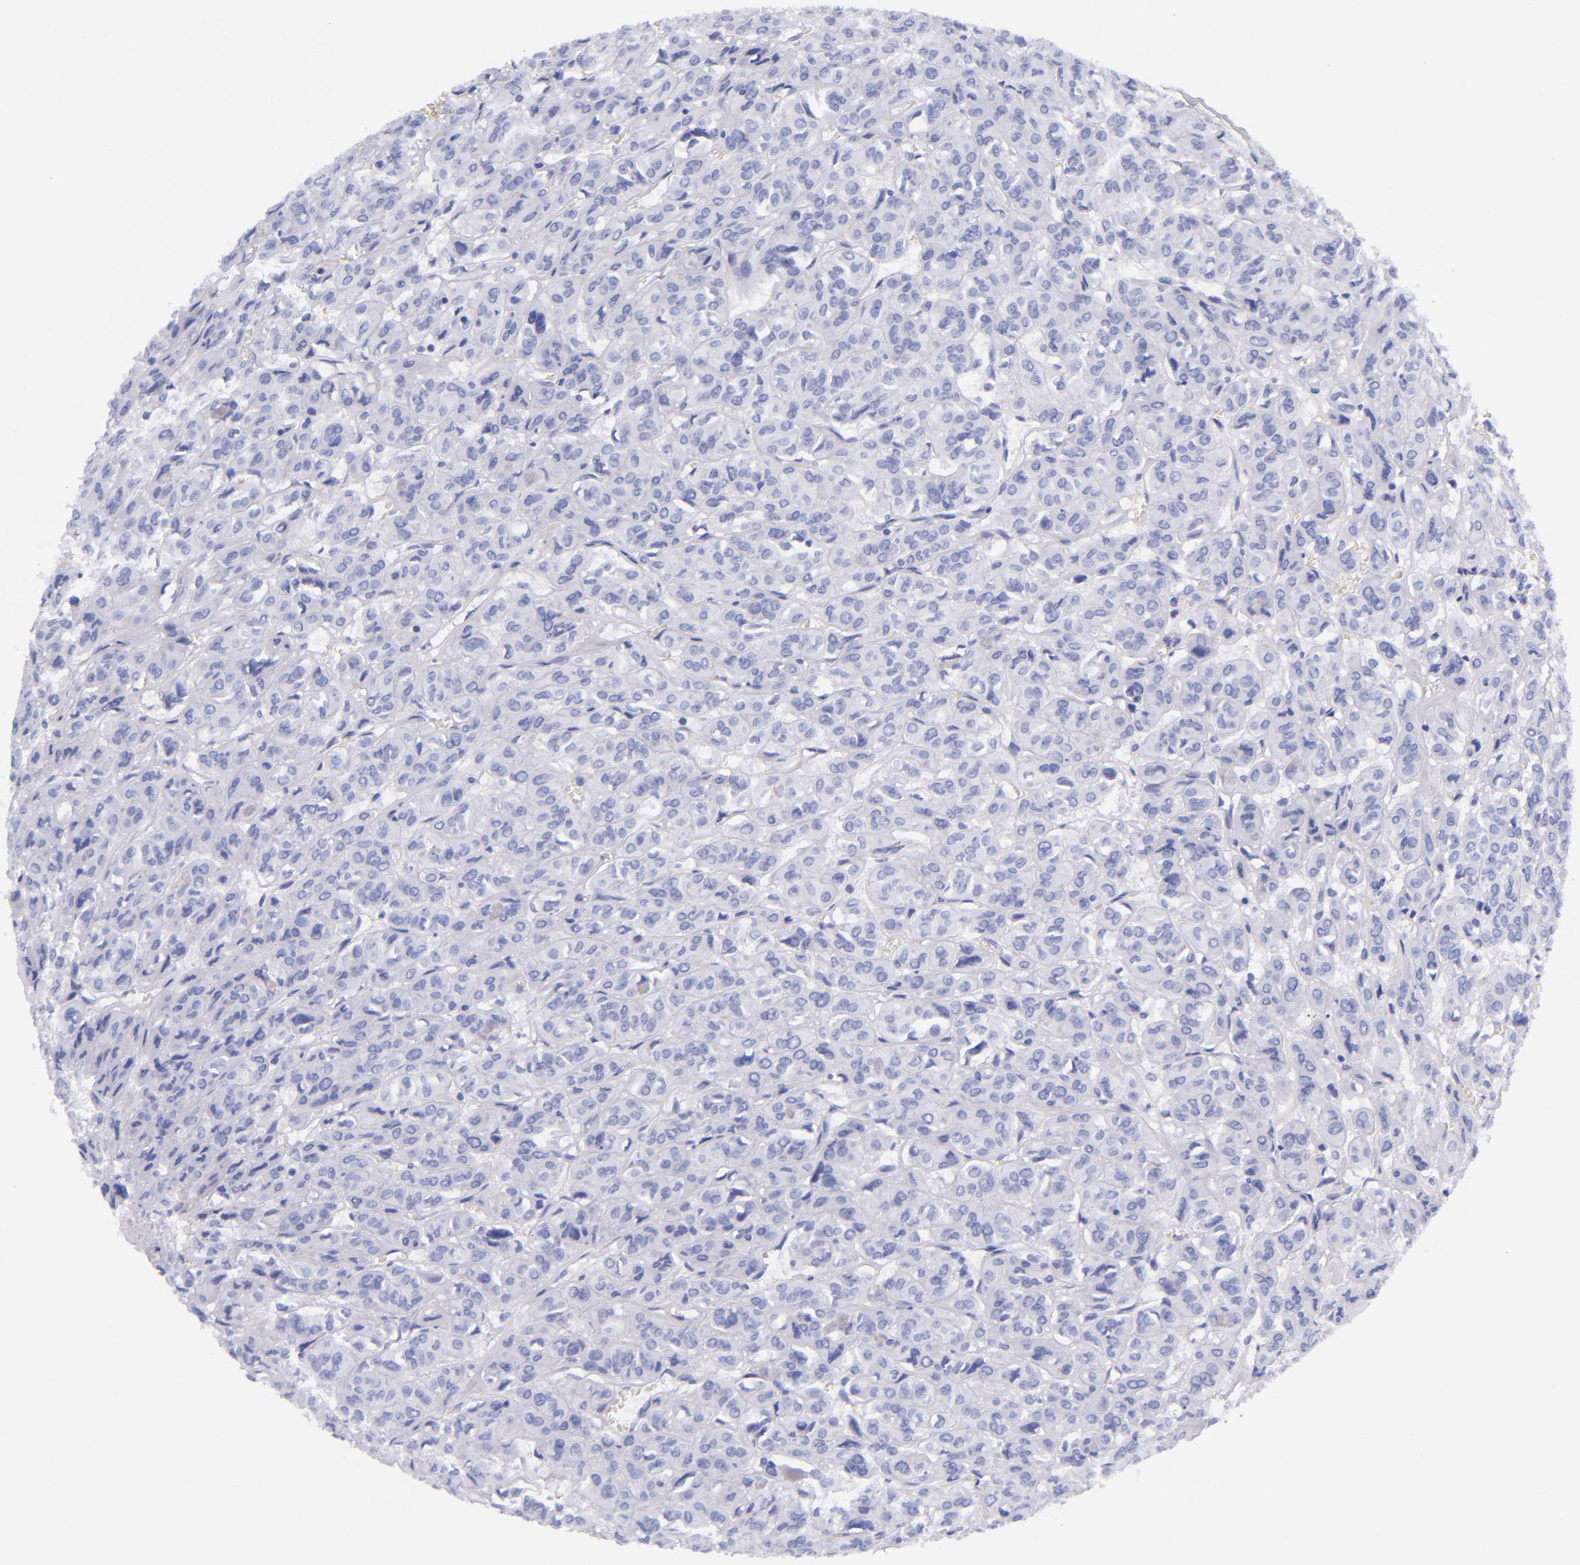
{"staining": {"intensity": "negative", "quantity": "none", "location": "none"}, "tissue": "thyroid cancer", "cell_type": "Tumor cells", "image_type": "cancer", "snomed": [{"axis": "morphology", "description": "Follicular adenoma carcinoma, NOS"}, {"axis": "topography", "description": "Thyroid gland"}], "caption": "An immunohistochemistry photomicrograph of follicular adenoma carcinoma (thyroid) is shown. There is no staining in tumor cells of follicular adenoma carcinoma (thyroid).", "gene": "LAG3", "patient": {"sex": "female", "age": 71}}